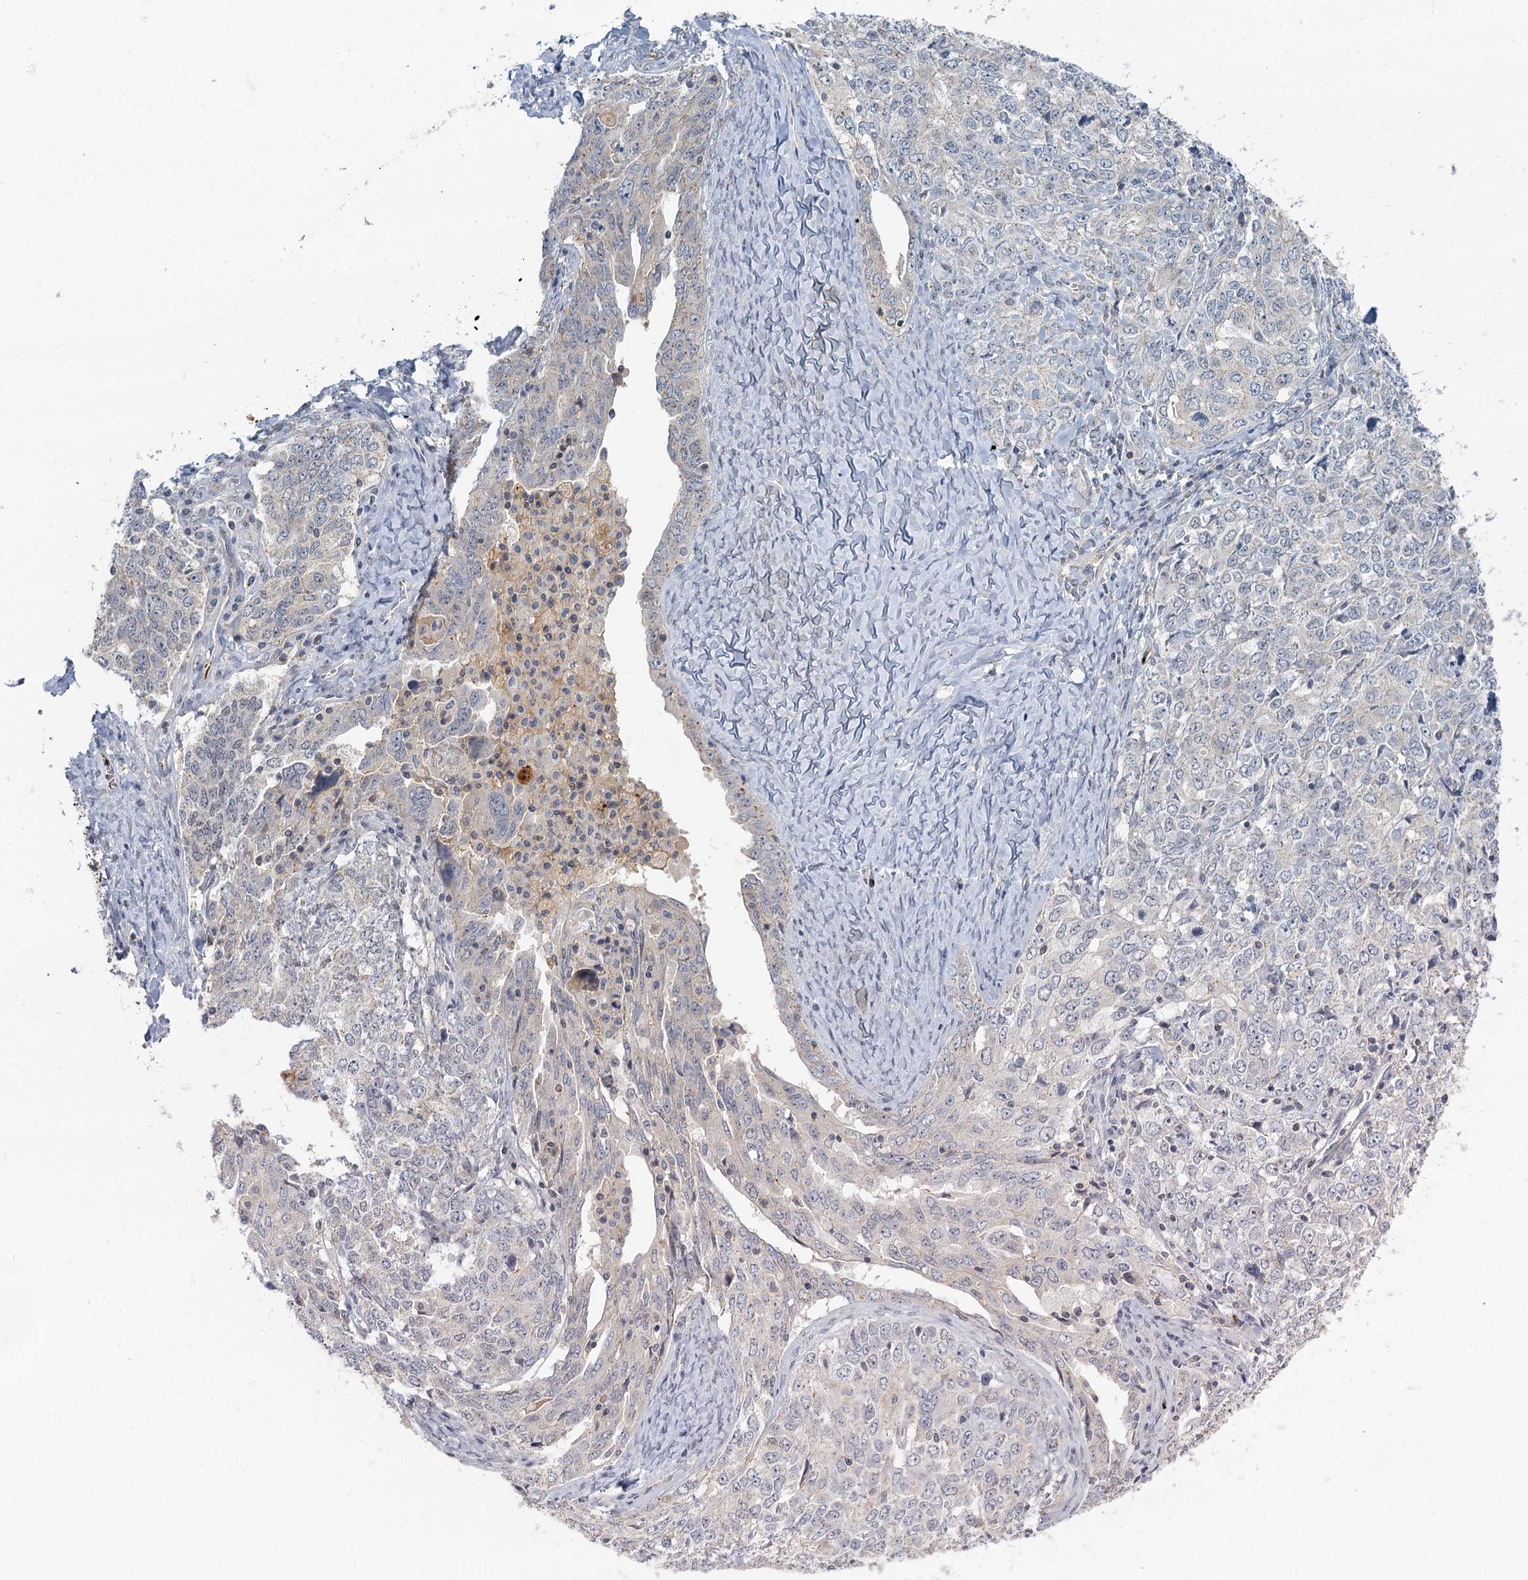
{"staining": {"intensity": "negative", "quantity": "none", "location": "none"}, "tissue": "ovarian cancer", "cell_type": "Tumor cells", "image_type": "cancer", "snomed": [{"axis": "morphology", "description": "Carcinoma, endometroid"}, {"axis": "topography", "description": "Ovary"}], "caption": "Tumor cells show no significant expression in endometroid carcinoma (ovarian).", "gene": "GPATCH11", "patient": {"sex": "female", "age": 62}}